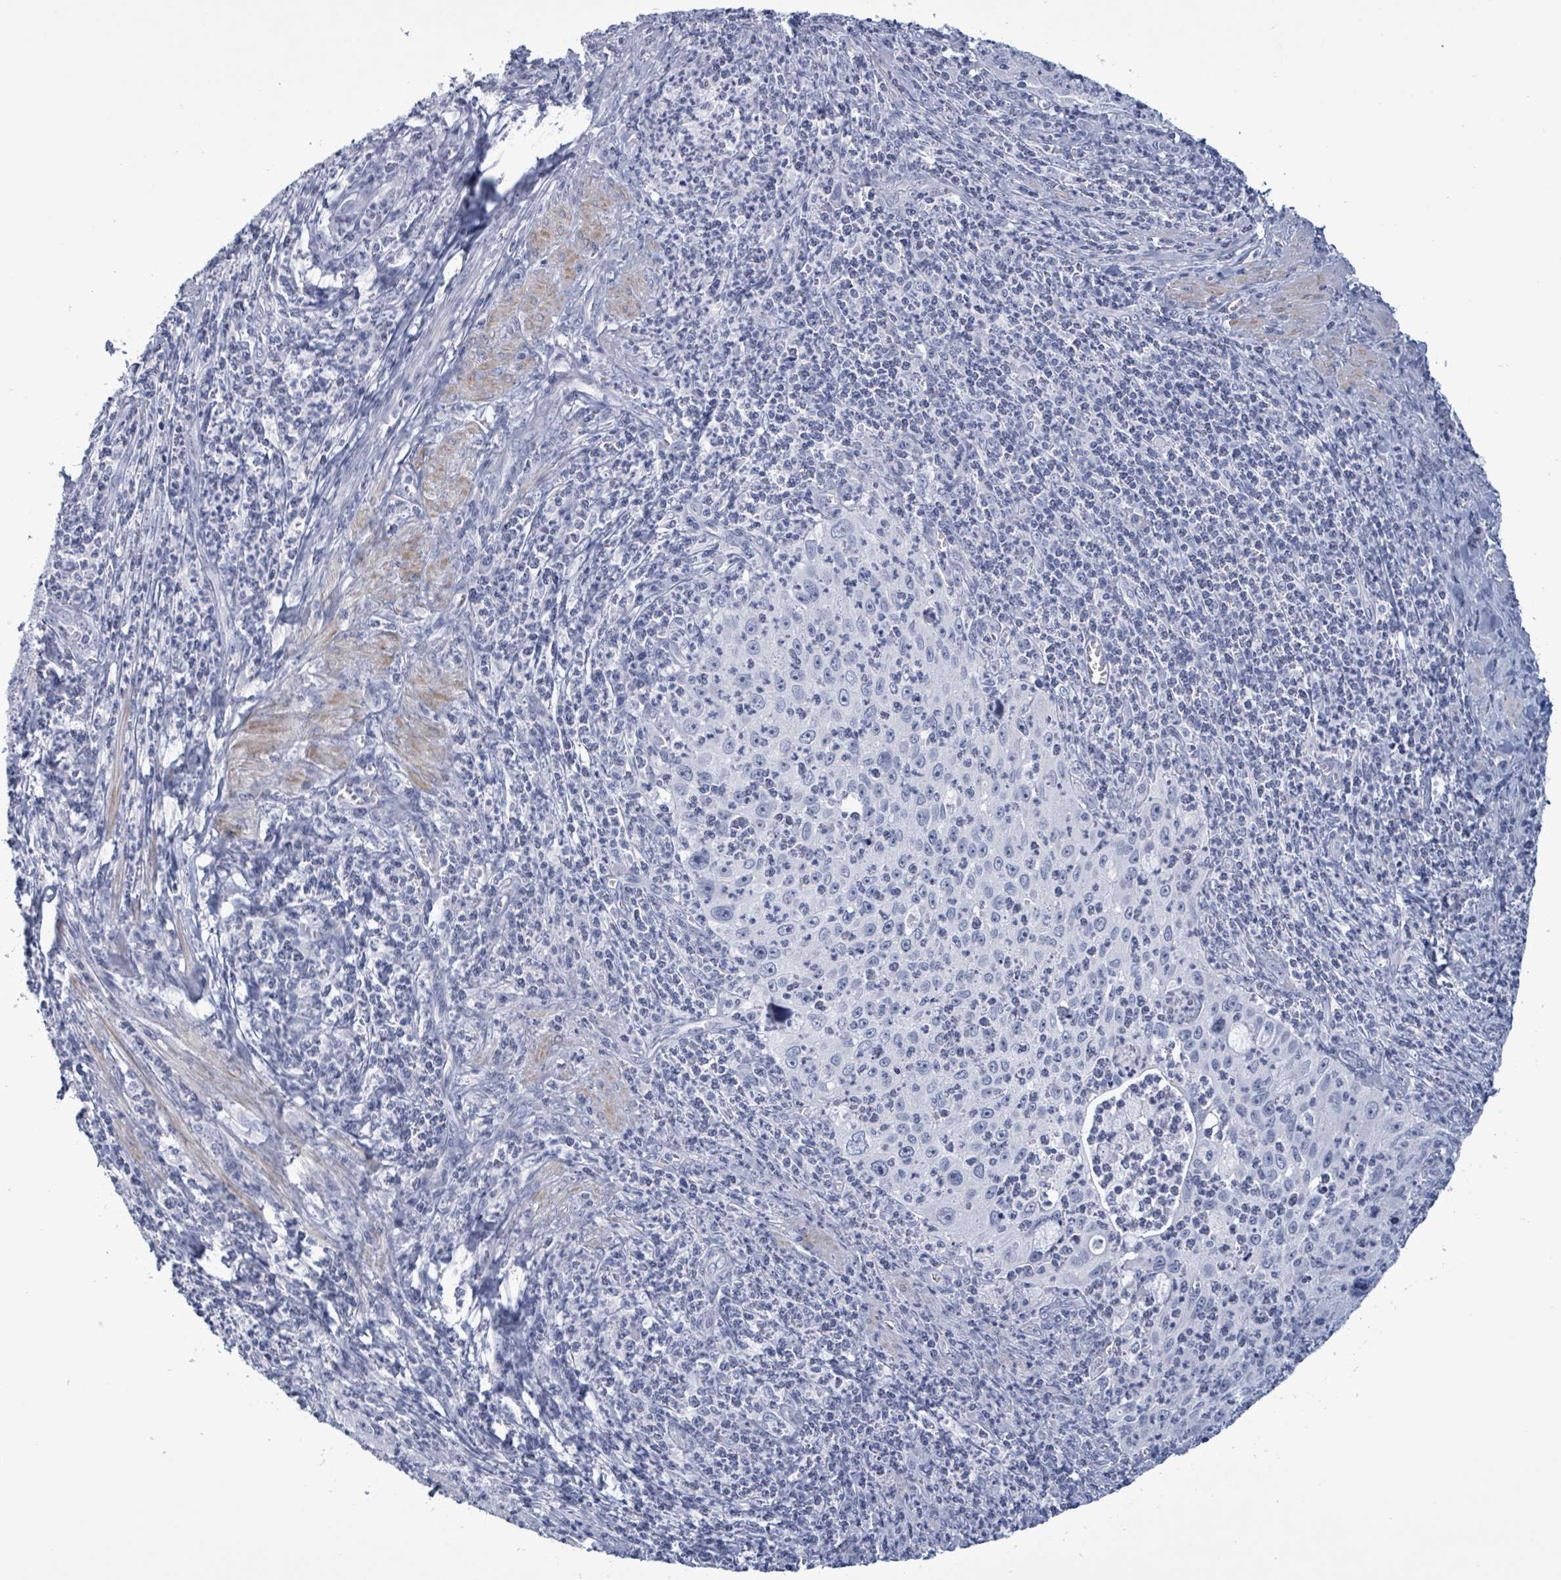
{"staining": {"intensity": "negative", "quantity": "none", "location": "none"}, "tissue": "cervical cancer", "cell_type": "Tumor cells", "image_type": "cancer", "snomed": [{"axis": "morphology", "description": "Squamous cell carcinoma, NOS"}, {"axis": "topography", "description": "Cervix"}], "caption": "A histopathology image of cervical cancer stained for a protein reveals no brown staining in tumor cells.", "gene": "ZNF771", "patient": {"sex": "female", "age": 30}}